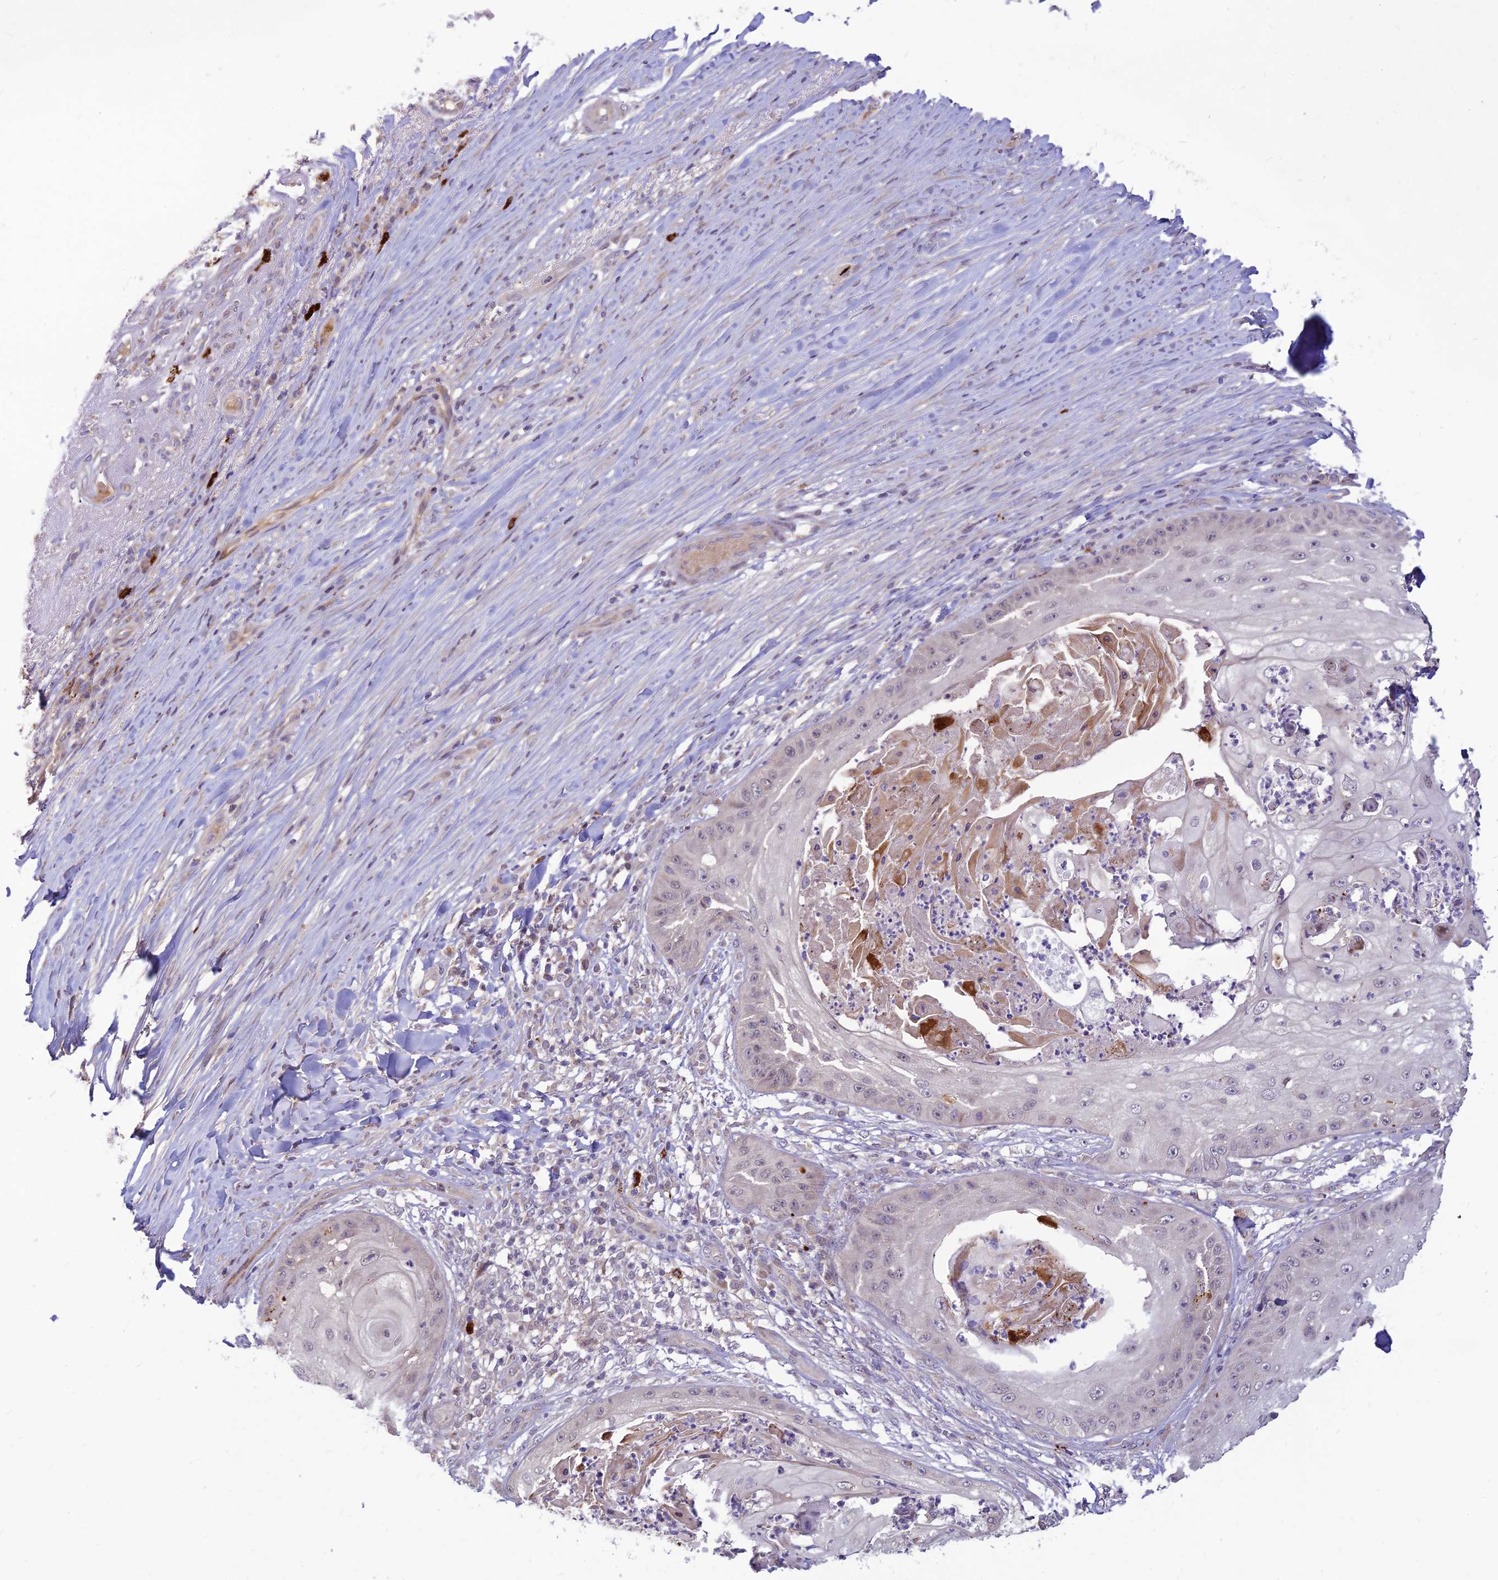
{"staining": {"intensity": "negative", "quantity": "none", "location": "none"}, "tissue": "skin cancer", "cell_type": "Tumor cells", "image_type": "cancer", "snomed": [{"axis": "morphology", "description": "Squamous cell carcinoma, NOS"}, {"axis": "topography", "description": "Skin"}], "caption": "This is a image of immunohistochemistry staining of skin cancer (squamous cell carcinoma), which shows no staining in tumor cells.", "gene": "ASPDH", "patient": {"sex": "male", "age": 70}}